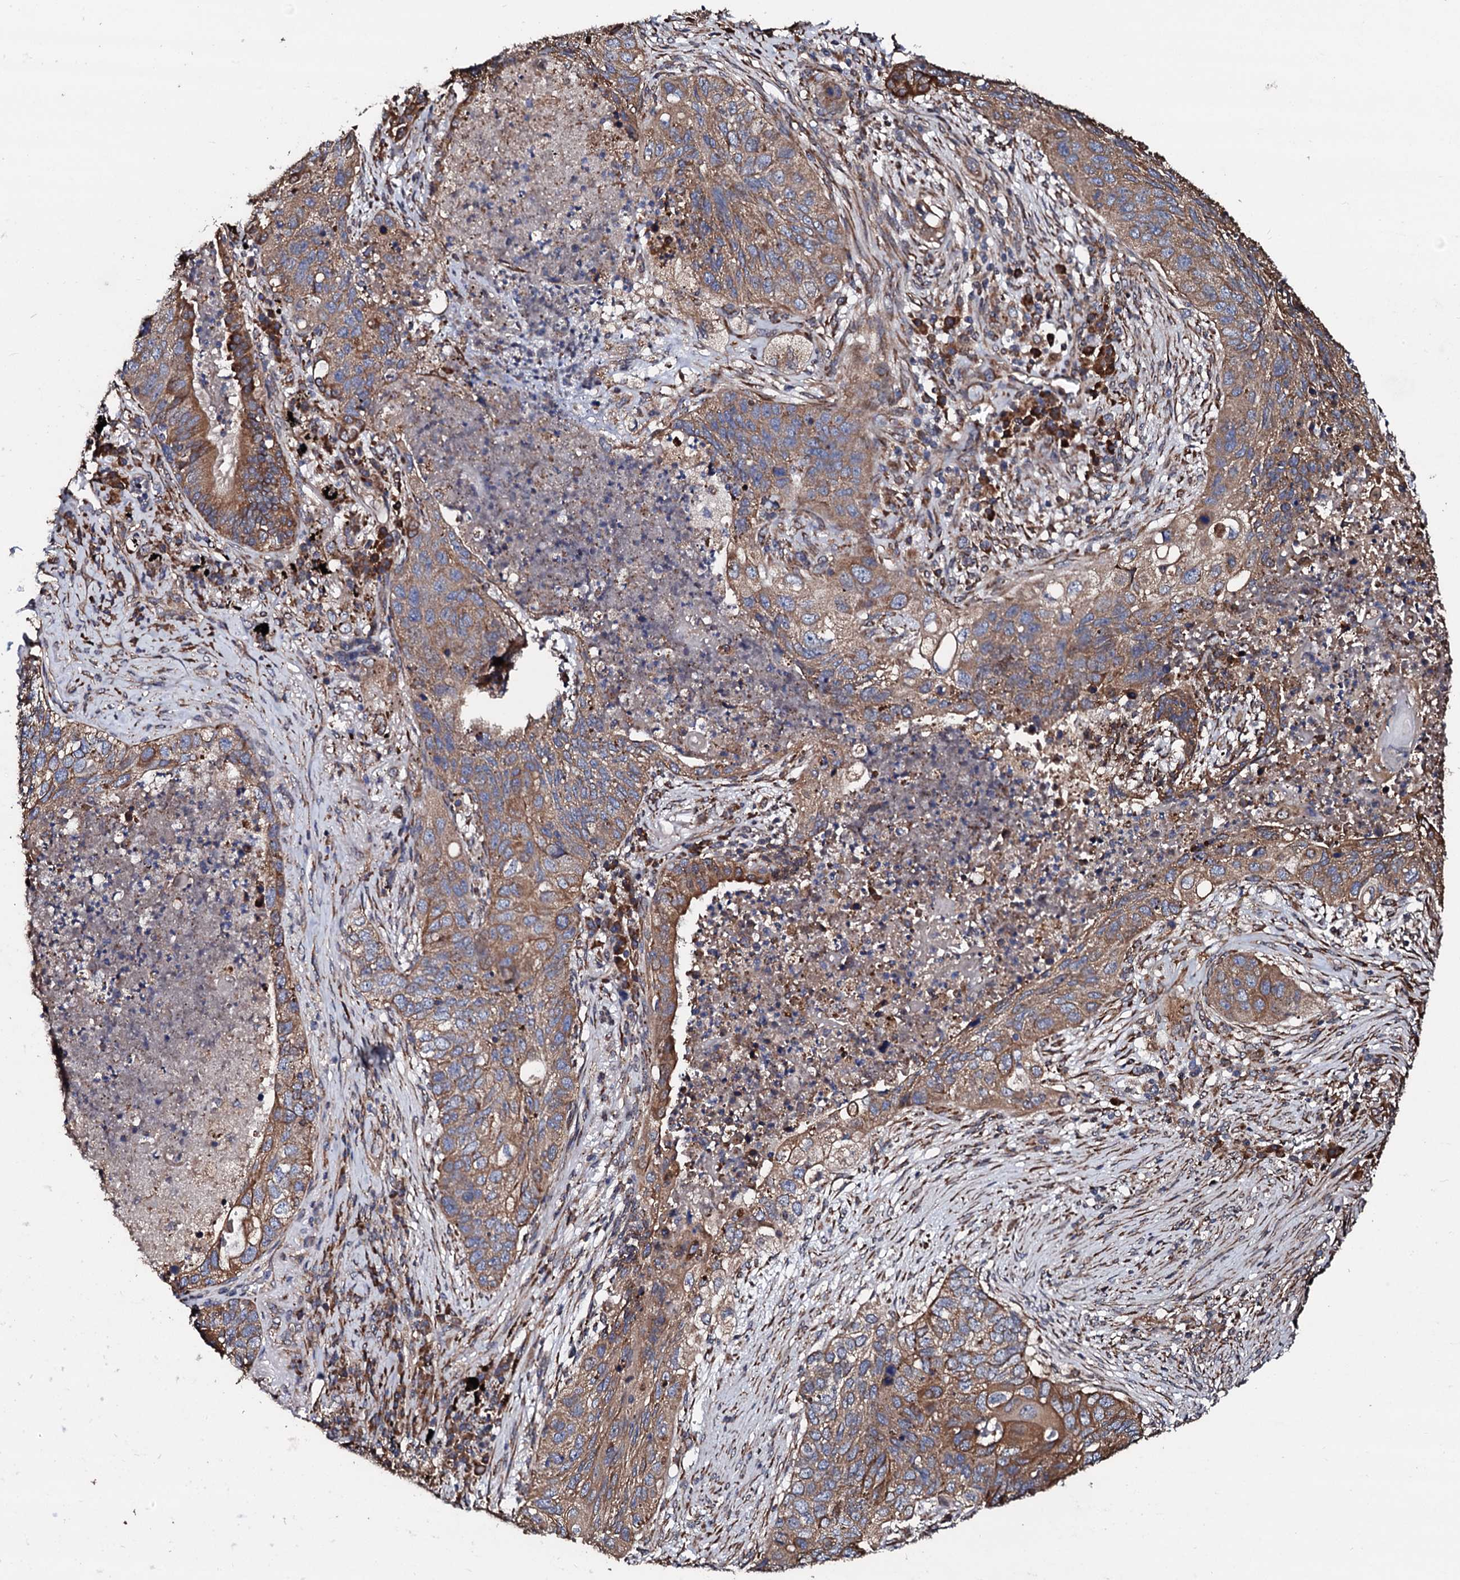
{"staining": {"intensity": "moderate", "quantity": ">75%", "location": "cytoplasmic/membranous"}, "tissue": "lung cancer", "cell_type": "Tumor cells", "image_type": "cancer", "snomed": [{"axis": "morphology", "description": "Squamous cell carcinoma, NOS"}, {"axis": "topography", "description": "Lung"}], "caption": "Protein expression analysis of human lung cancer (squamous cell carcinoma) reveals moderate cytoplasmic/membranous expression in about >75% of tumor cells.", "gene": "CKAP5", "patient": {"sex": "female", "age": 63}}